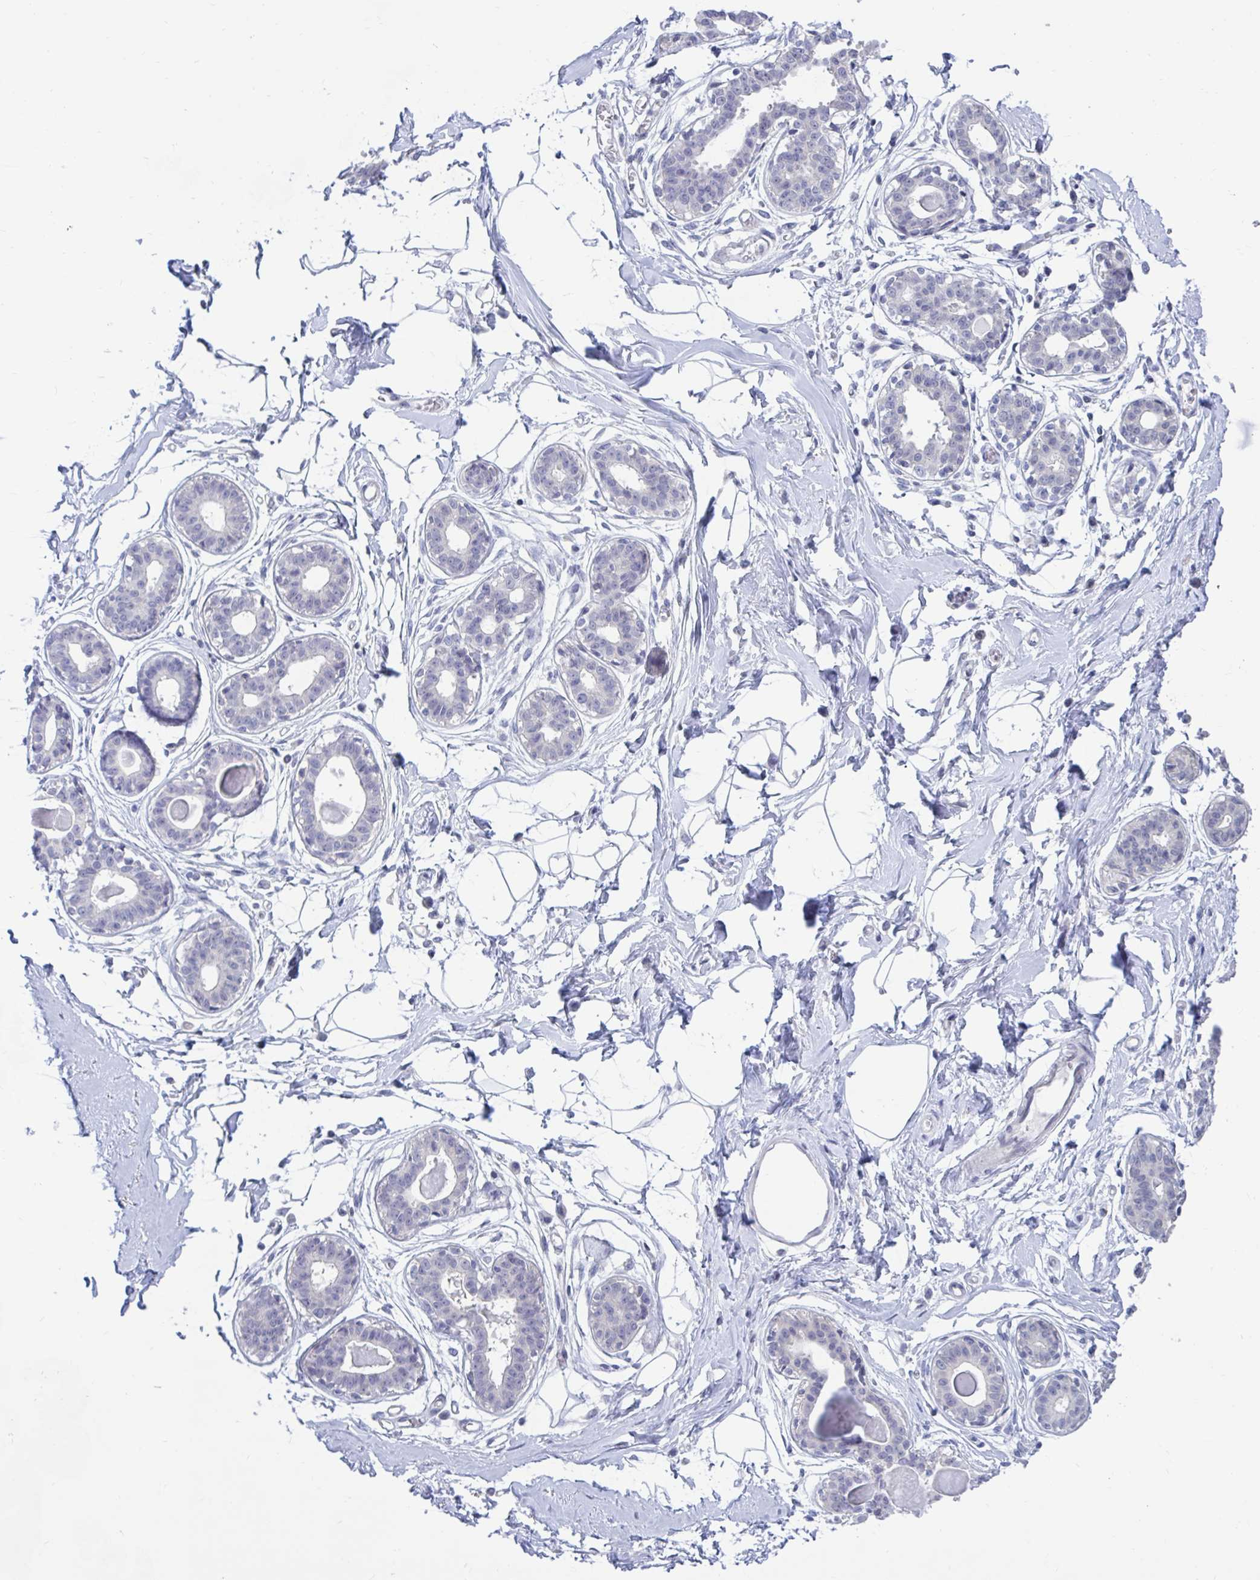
{"staining": {"intensity": "negative", "quantity": "none", "location": "none"}, "tissue": "breast", "cell_type": "Adipocytes", "image_type": "normal", "snomed": [{"axis": "morphology", "description": "Normal tissue, NOS"}, {"axis": "topography", "description": "Breast"}], "caption": "IHC of normal breast reveals no staining in adipocytes. (DAB (3,3'-diaminobenzidine) immunohistochemistry, high magnification).", "gene": "ARPP19", "patient": {"sex": "female", "age": 45}}